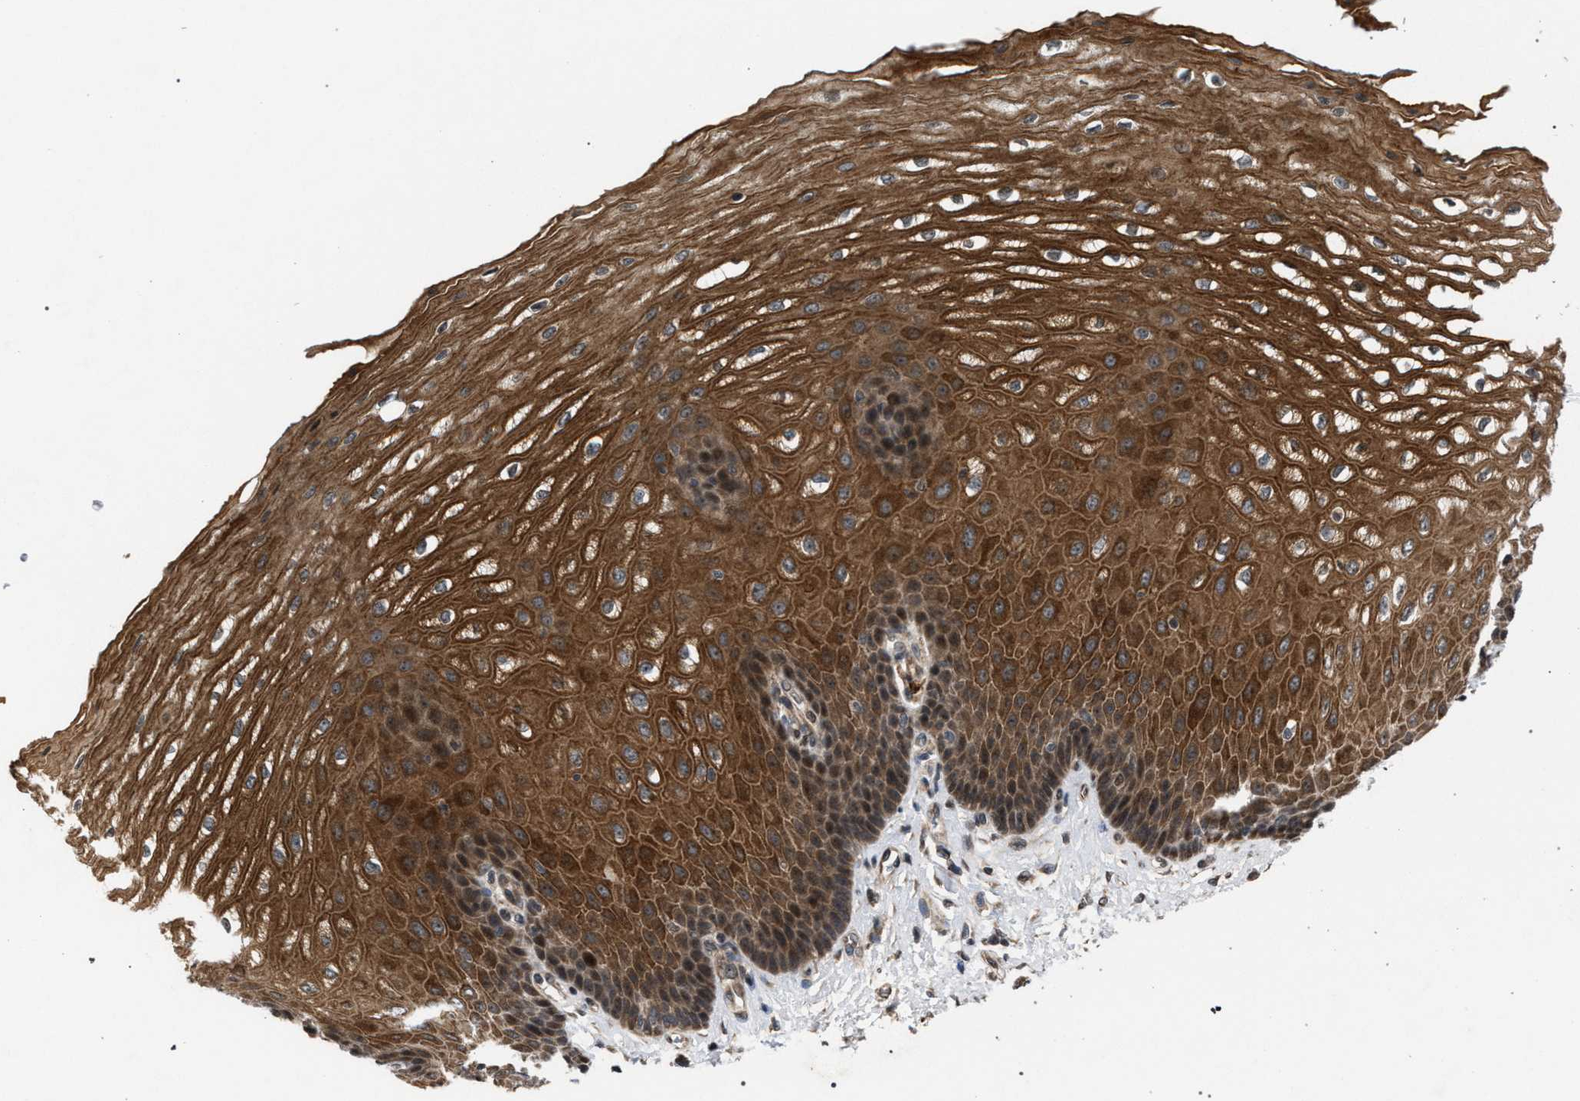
{"staining": {"intensity": "strong", "quantity": ">75%", "location": "cytoplasmic/membranous"}, "tissue": "esophagus", "cell_type": "Squamous epithelial cells", "image_type": "normal", "snomed": [{"axis": "morphology", "description": "Normal tissue, NOS"}, {"axis": "topography", "description": "Esophagus"}], "caption": "Unremarkable esophagus was stained to show a protein in brown. There is high levels of strong cytoplasmic/membranous staining in approximately >75% of squamous epithelial cells. (DAB (3,3'-diaminobenzidine) IHC, brown staining for protein, blue staining for nuclei).", "gene": "IRAK4", "patient": {"sex": "male", "age": 54}}